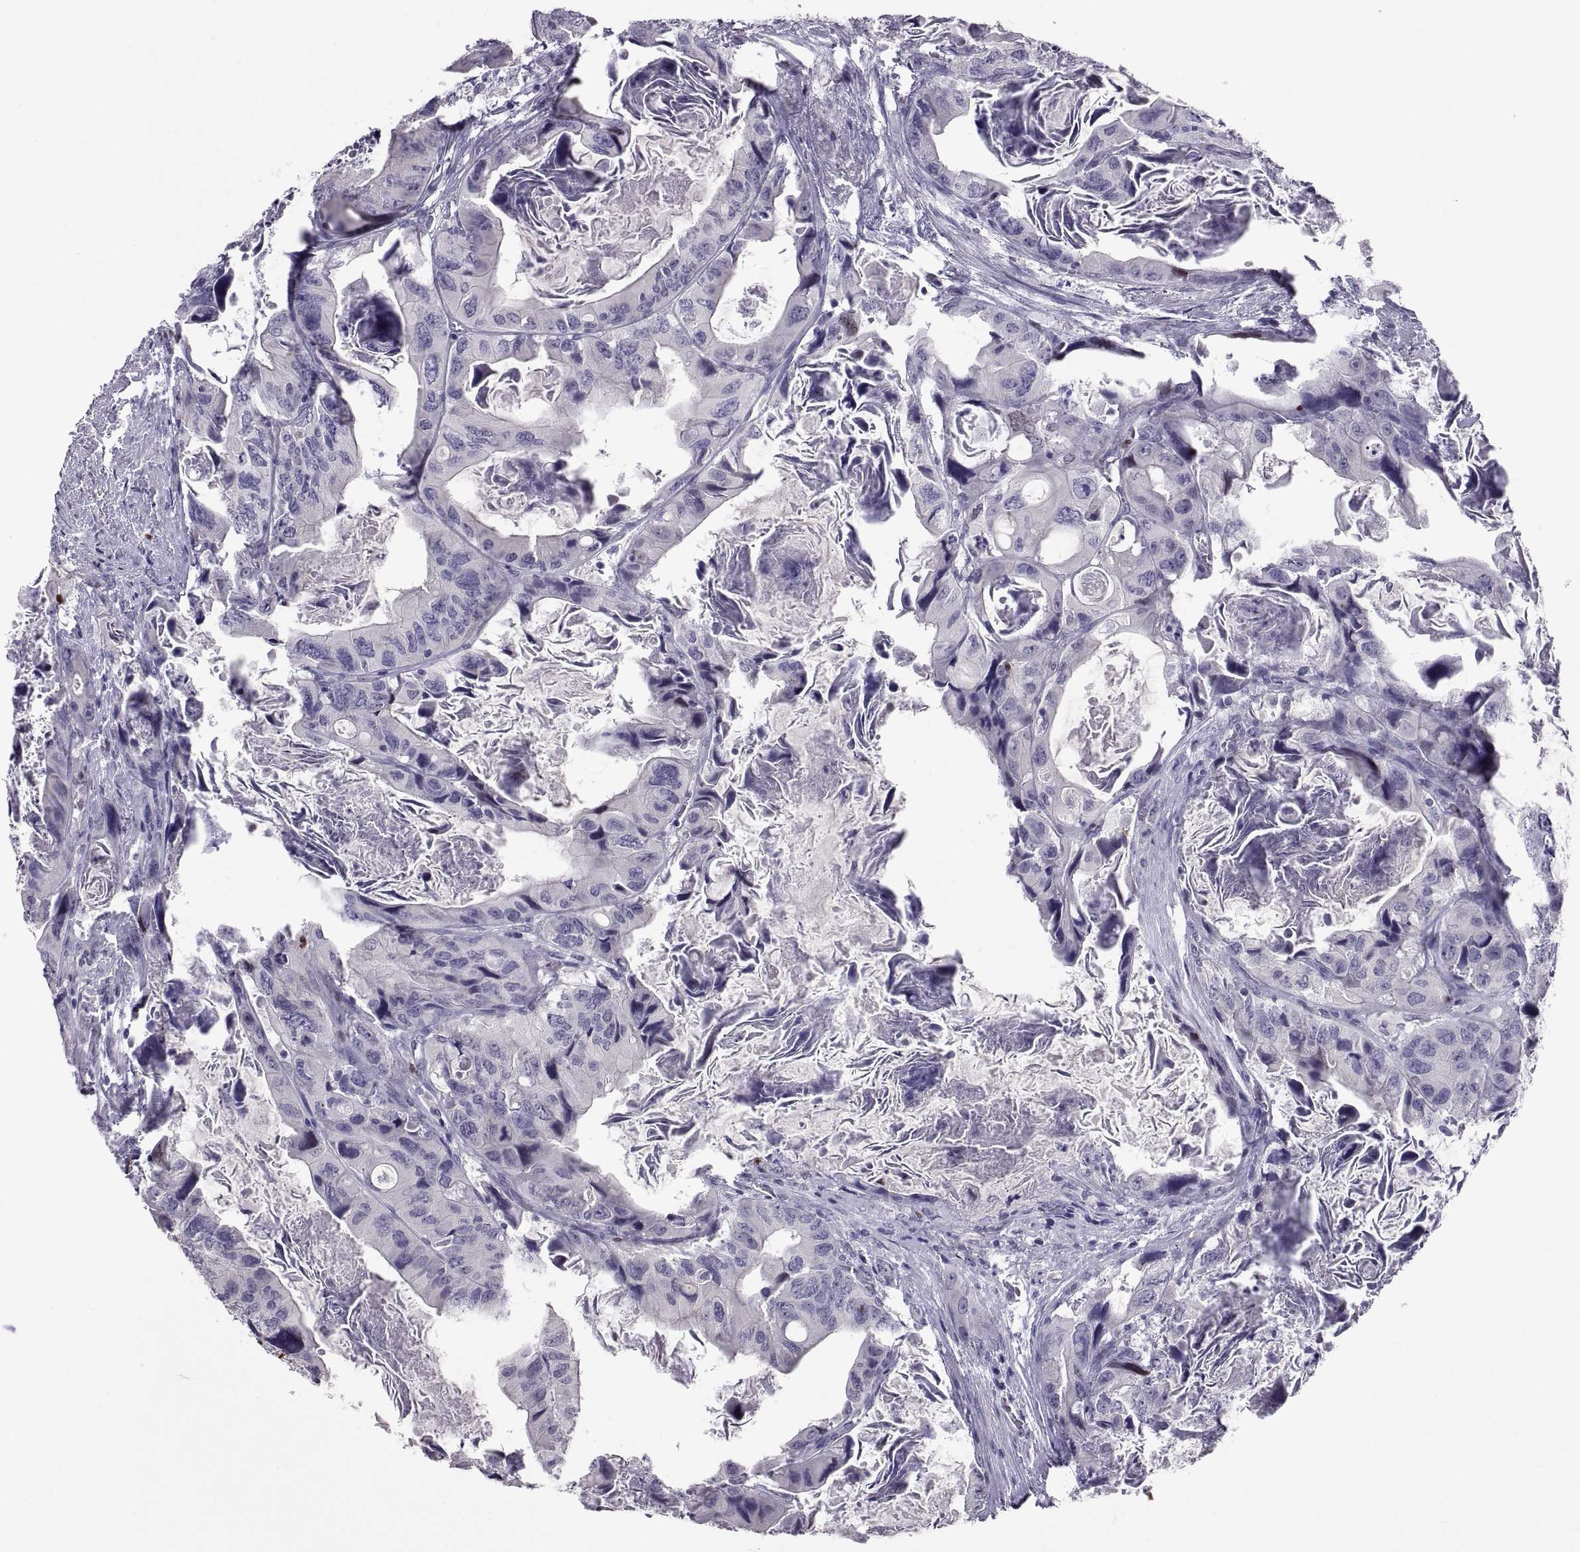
{"staining": {"intensity": "negative", "quantity": "none", "location": "none"}, "tissue": "colorectal cancer", "cell_type": "Tumor cells", "image_type": "cancer", "snomed": [{"axis": "morphology", "description": "Adenocarcinoma, NOS"}, {"axis": "topography", "description": "Rectum"}], "caption": "Tumor cells show no significant staining in colorectal cancer. (DAB (3,3'-diaminobenzidine) immunohistochemistry visualized using brightfield microscopy, high magnification).", "gene": "SOX21", "patient": {"sex": "male", "age": 64}}